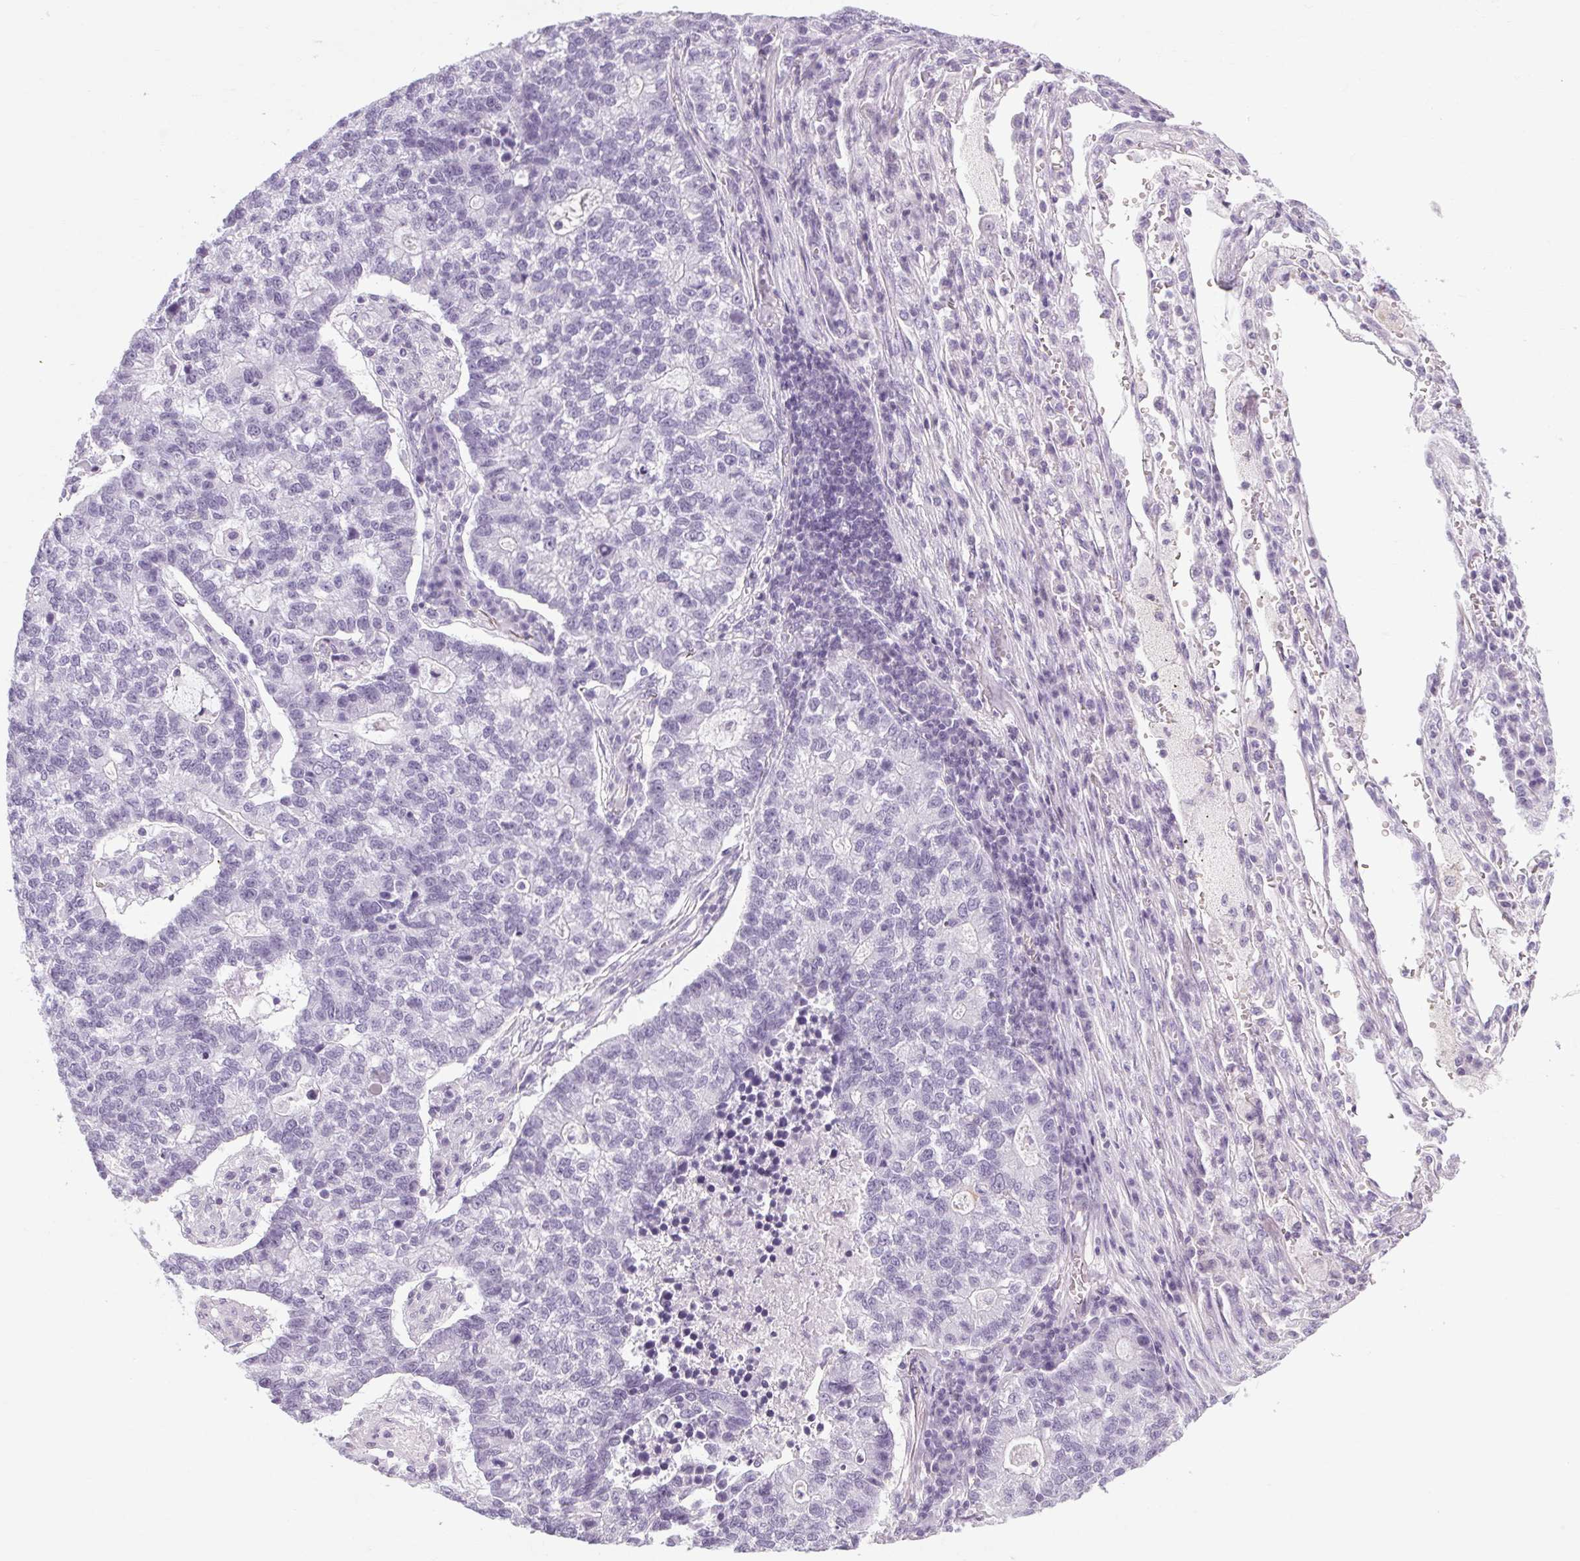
{"staining": {"intensity": "negative", "quantity": "none", "location": "none"}, "tissue": "lung cancer", "cell_type": "Tumor cells", "image_type": "cancer", "snomed": [{"axis": "morphology", "description": "Adenocarcinoma, NOS"}, {"axis": "topography", "description": "Lung"}], "caption": "This photomicrograph is of lung cancer stained with immunohistochemistry to label a protein in brown with the nuclei are counter-stained blue. There is no expression in tumor cells.", "gene": "POMC", "patient": {"sex": "male", "age": 57}}